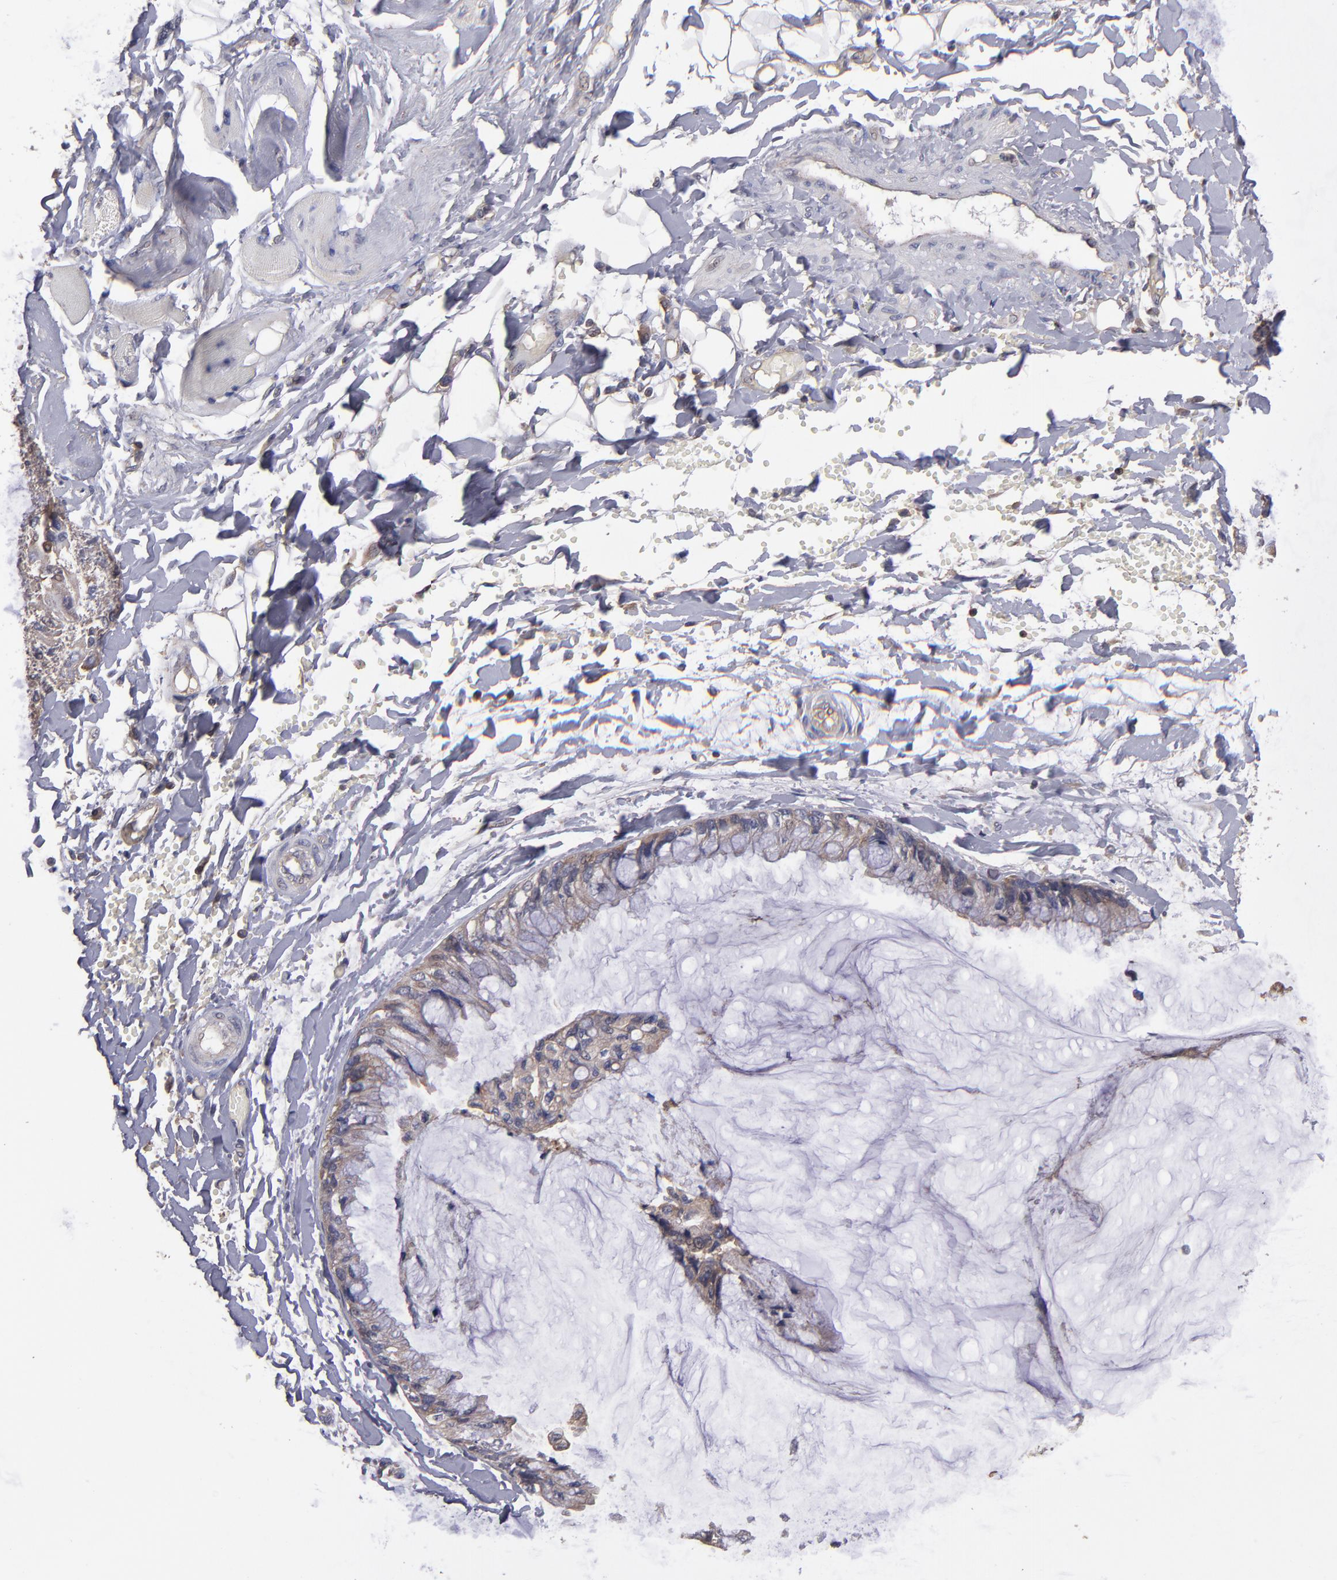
{"staining": {"intensity": "weak", "quantity": "25%-75%", "location": "cytoplasmic/membranous"}, "tissue": "ovarian cancer", "cell_type": "Tumor cells", "image_type": "cancer", "snomed": [{"axis": "morphology", "description": "Cystadenocarcinoma, mucinous, NOS"}, {"axis": "topography", "description": "Ovary"}], "caption": "Mucinous cystadenocarcinoma (ovarian) was stained to show a protein in brown. There is low levels of weak cytoplasmic/membranous positivity in about 25%-75% of tumor cells. Using DAB (brown) and hematoxylin (blue) stains, captured at high magnification using brightfield microscopy.", "gene": "NF2", "patient": {"sex": "female", "age": 39}}